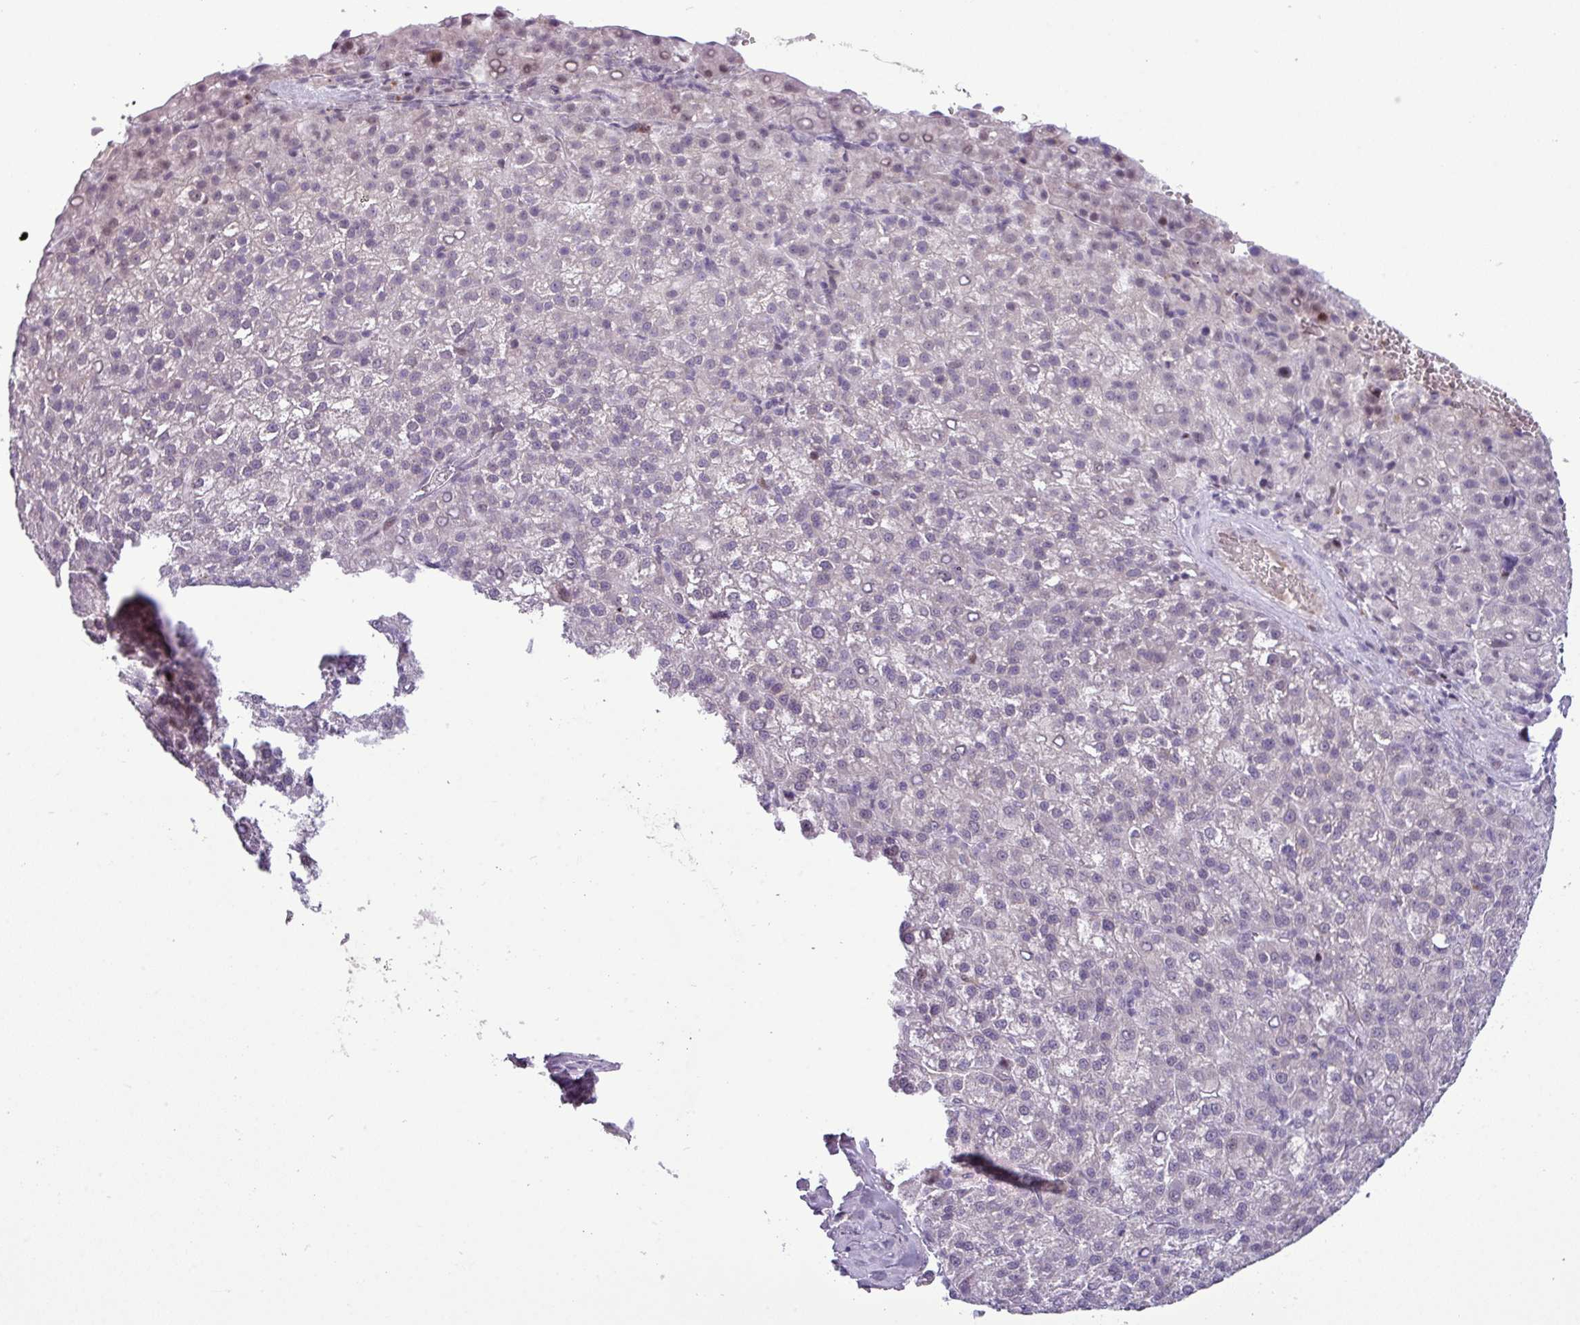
{"staining": {"intensity": "negative", "quantity": "none", "location": "none"}, "tissue": "liver cancer", "cell_type": "Tumor cells", "image_type": "cancer", "snomed": [{"axis": "morphology", "description": "Carcinoma, Hepatocellular, NOS"}, {"axis": "topography", "description": "Liver"}], "caption": "Micrograph shows no significant protein positivity in tumor cells of liver cancer (hepatocellular carcinoma). (DAB (3,3'-diaminobenzidine) immunohistochemistry visualized using brightfield microscopy, high magnification).", "gene": "SLC66A2", "patient": {"sex": "female", "age": 58}}